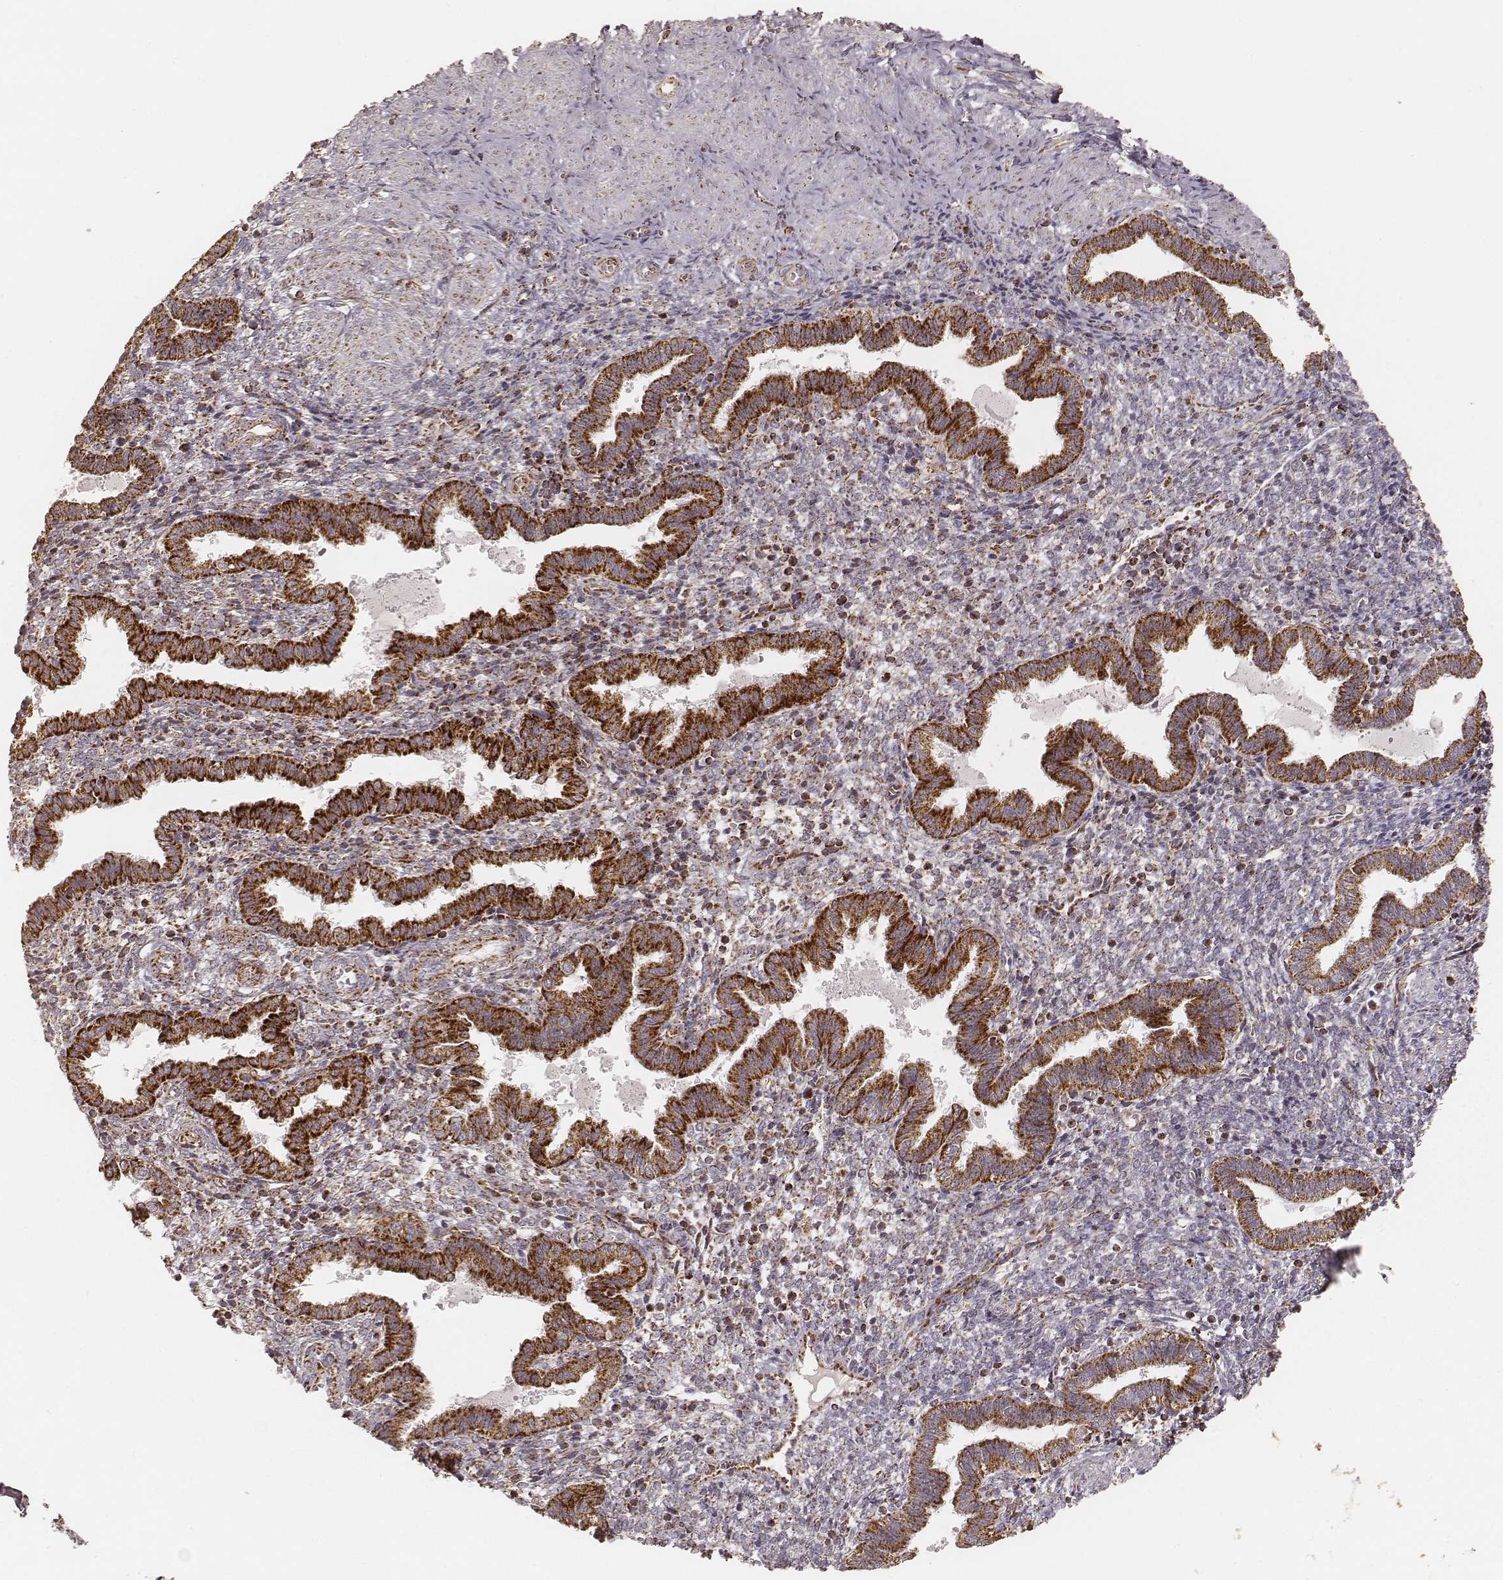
{"staining": {"intensity": "moderate", "quantity": "25%-75%", "location": "cytoplasmic/membranous"}, "tissue": "endometrium", "cell_type": "Cells in endometrial stroma", "image_type": "normal", "snomed": [{"axis": "morphology", "description": "Normal tissue, NOS"}, {"axis": "topography", "description": "Endometrium"}], "caption": "Brown immunohistochemical staining in normal human endometrium demonstrates moderate cytoplasmic/membranous positivity in approximately 25%-75% of cells in endometrial stroma.", "gene": "CS", "patient": {"sex": "female", "age": 37}}